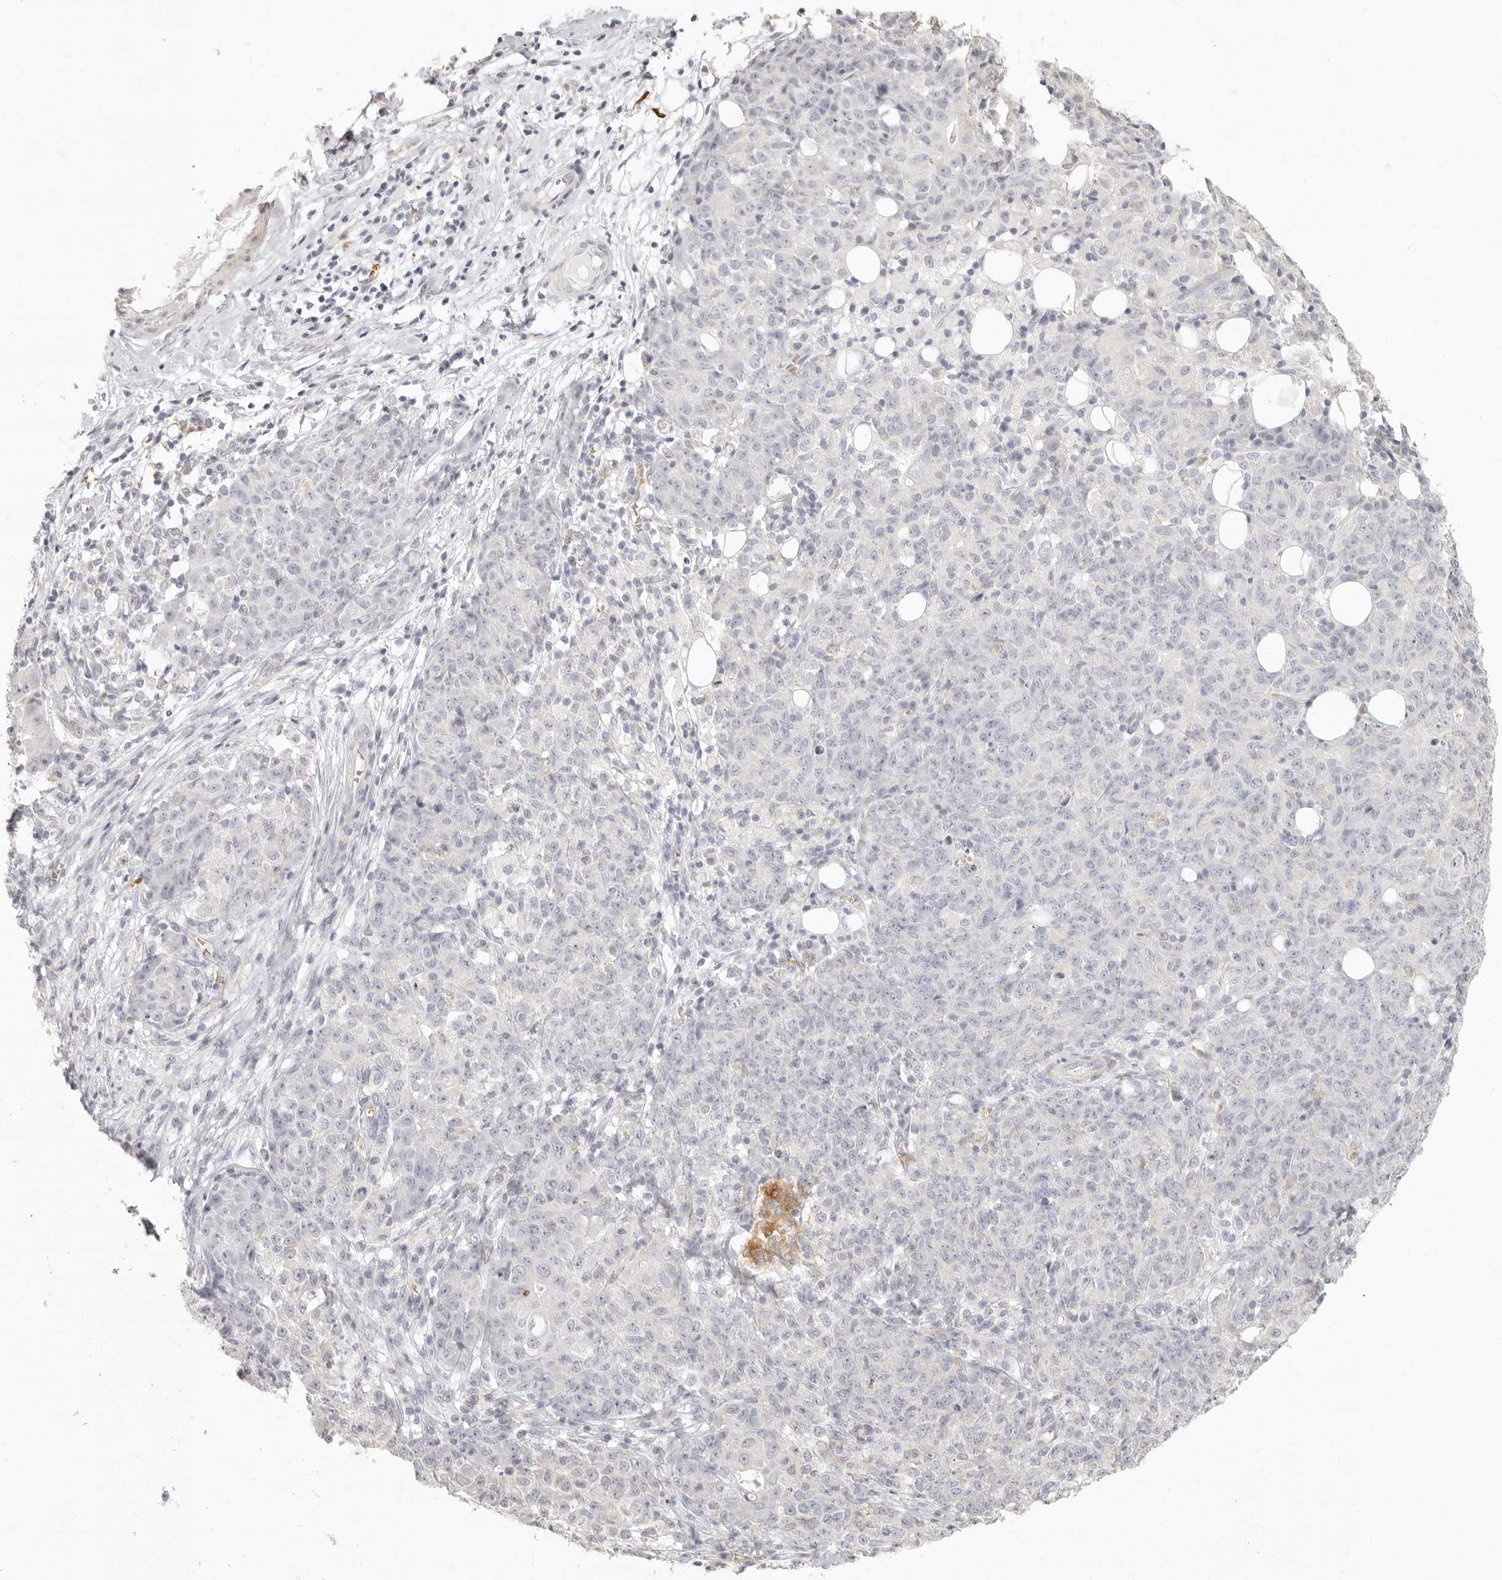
{"staining": {"intensity": "negative", "quantity": "none", "location": "none"}, "tissue": "ovarian cancer", "cell_type": "Tumor cells", "image_type": "cancer", "snomed": [{"axis": "morphology", "description": "Carcinoma, endometroid"}, {"axis": "topography", "description": "Ovary"}], "caption": "This is a image of immunohistochemistry staining of ovarian cancer, which shows no expression in tumor cells.", "gene": "NIBAN1", "patient": {"sex": "female", "age": 42}}